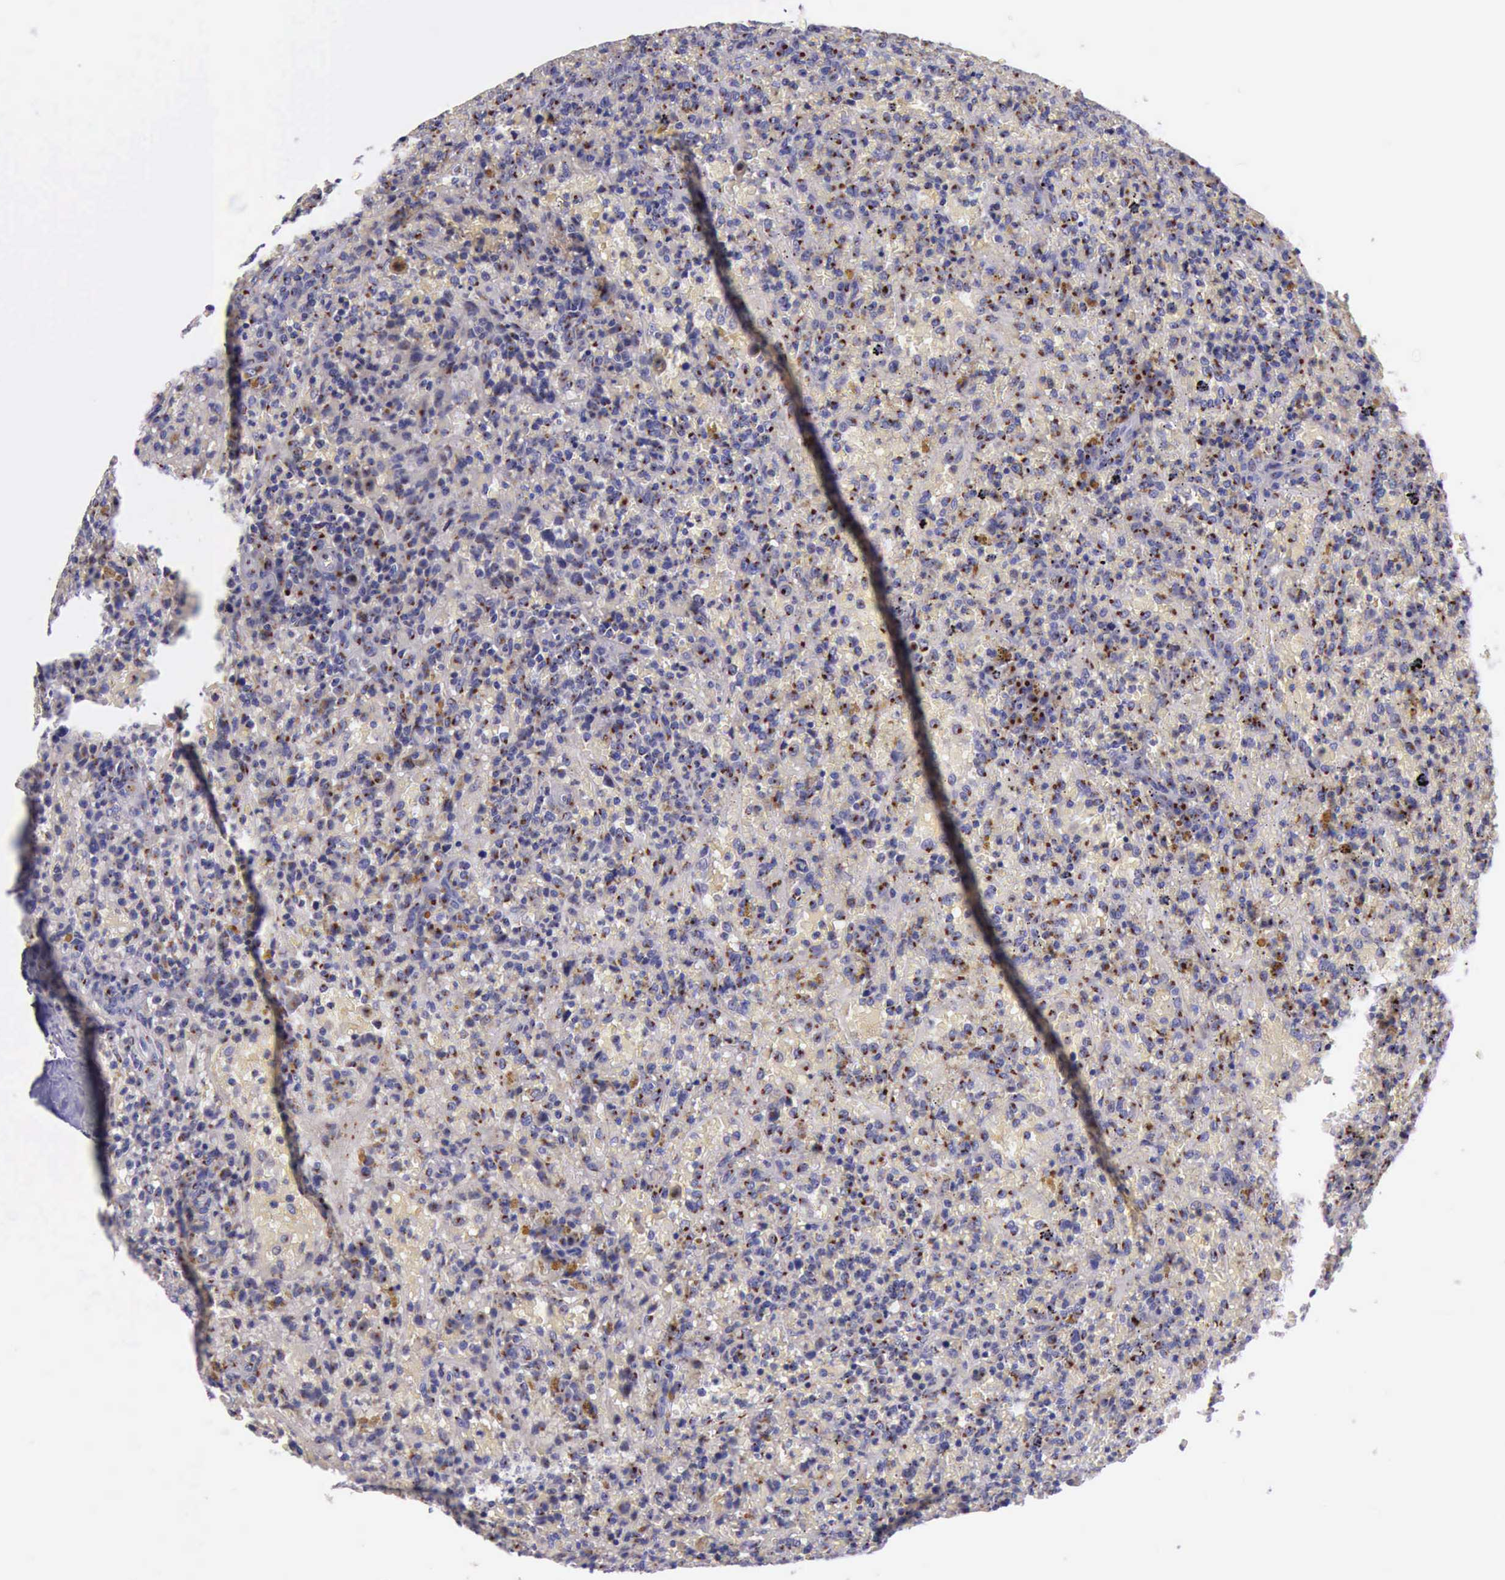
{"staining": {"intensity": "strong", "quantity": ">75%", "location": "cytoplasmic/membranous"}, "tissue": "lymphoma", "cell_type": "Tumor cells", "image_type": "cancer", "snomed": [{"axis": "morphology", "description": "Malignant lymphoma, non-Hodgkin's type, High grade"}, {"axis": "topography", "description": "Spleen"}, {"axis": "topography", "description": "Lymph node"}], "caption": "This photomicrograph shows lymphoma stained with immunohistochemistry to label a protein in brown. The cytoplasmic/membranous of tumor cells show strong positivity for the protein. Nuclei are counter-stained blue.", "gene": "GOLGA5", "patient": {"sex": "female", "age": 70}}